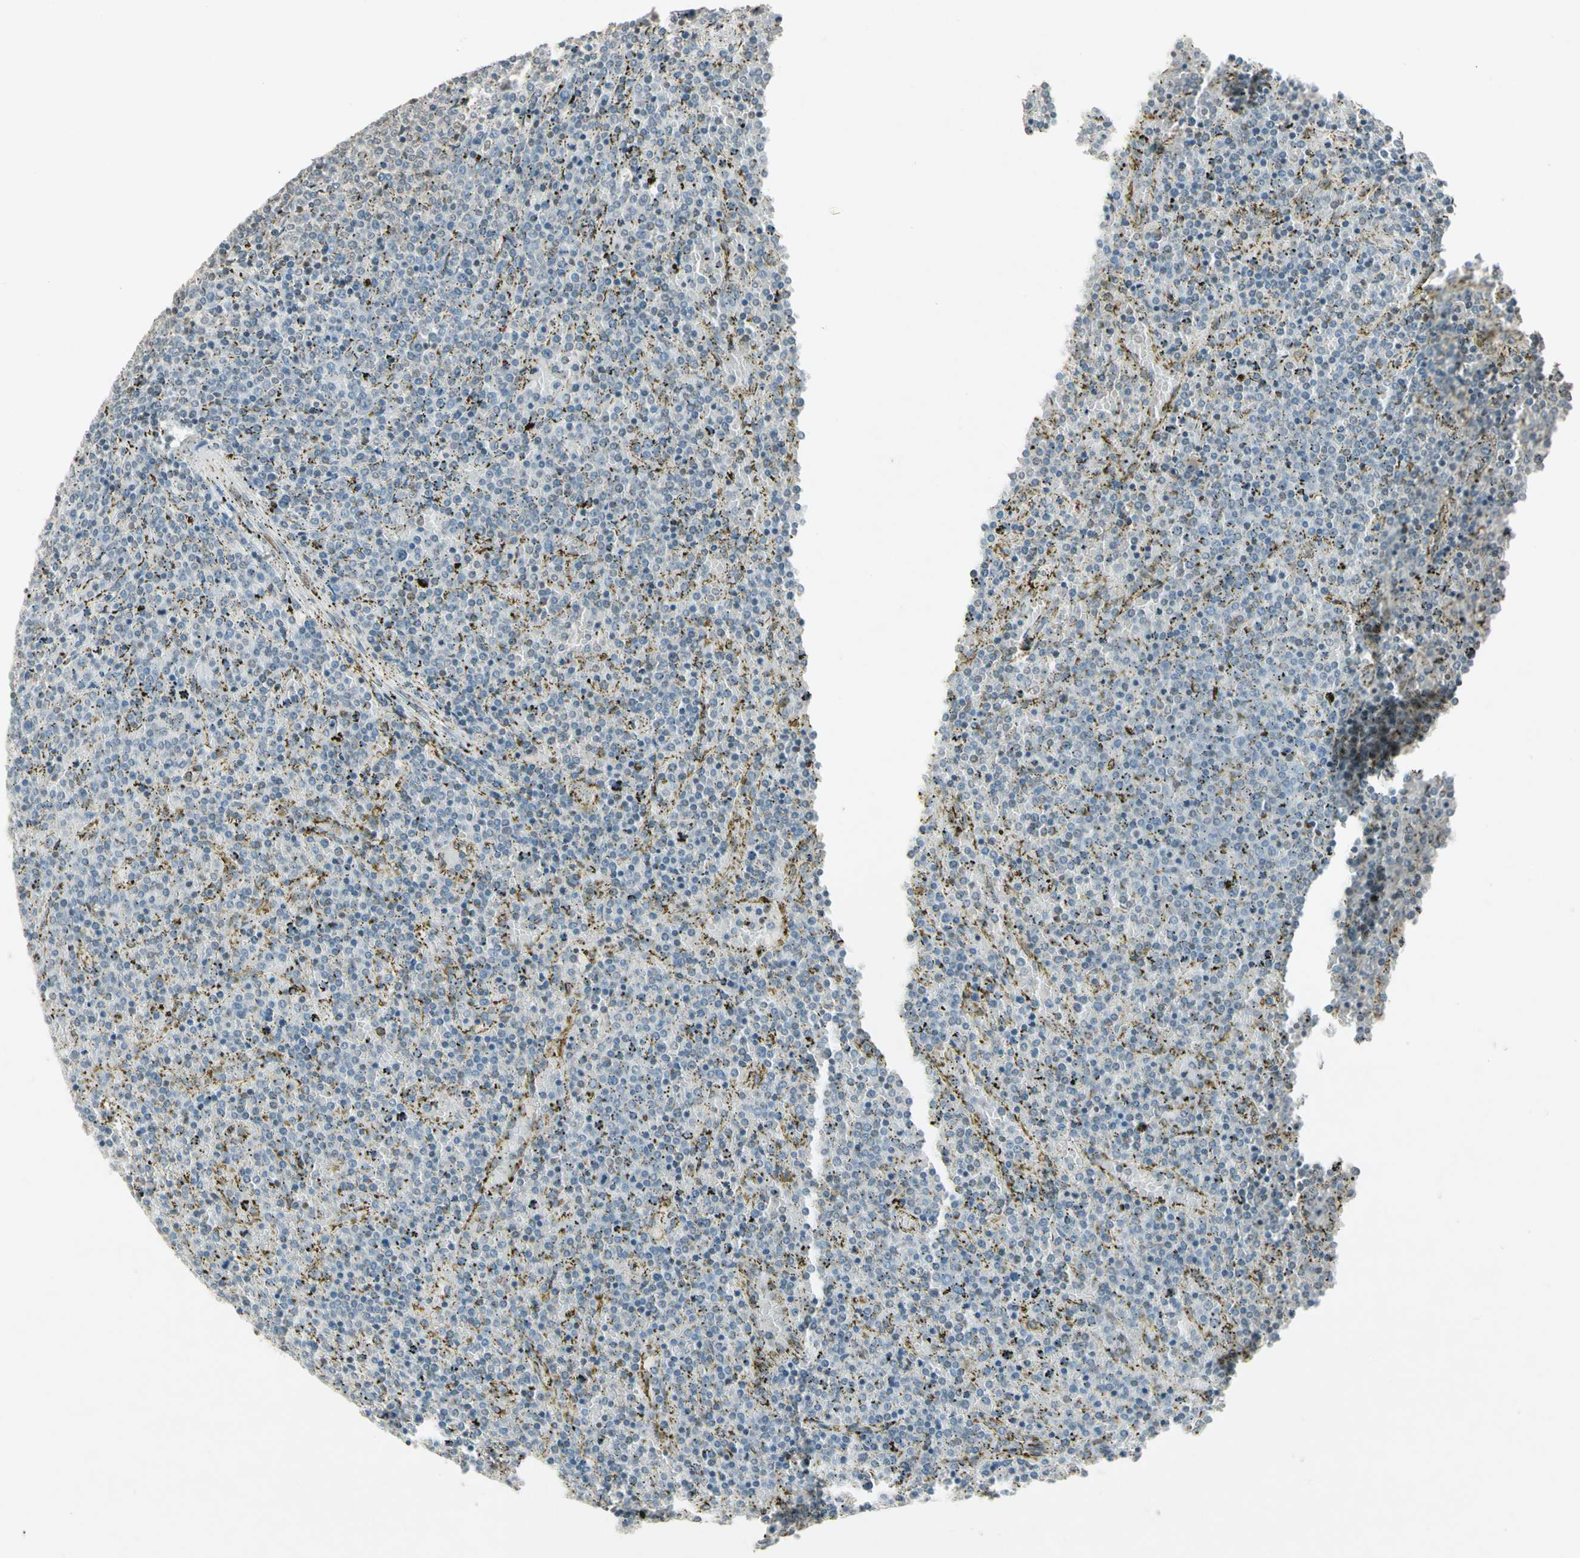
{"staining": {"intensity": "negative", "quantity": "none", "location": "none"}, "tissue": "lymphoma", "cell_type": "Tumor cells", "image_type": "cancer", "snomed": [{"axis": "morphology", "description": "Malignant lymphoma, non-Hodgkin's type, Low grade"}, {"axis": "topography", "description": "Spleen"}], "caption": "Tumor cells show no significant protein staining in lymphoma.", "gene": "ZBTB4", "patient": {"sex": "female", "age": 77}}